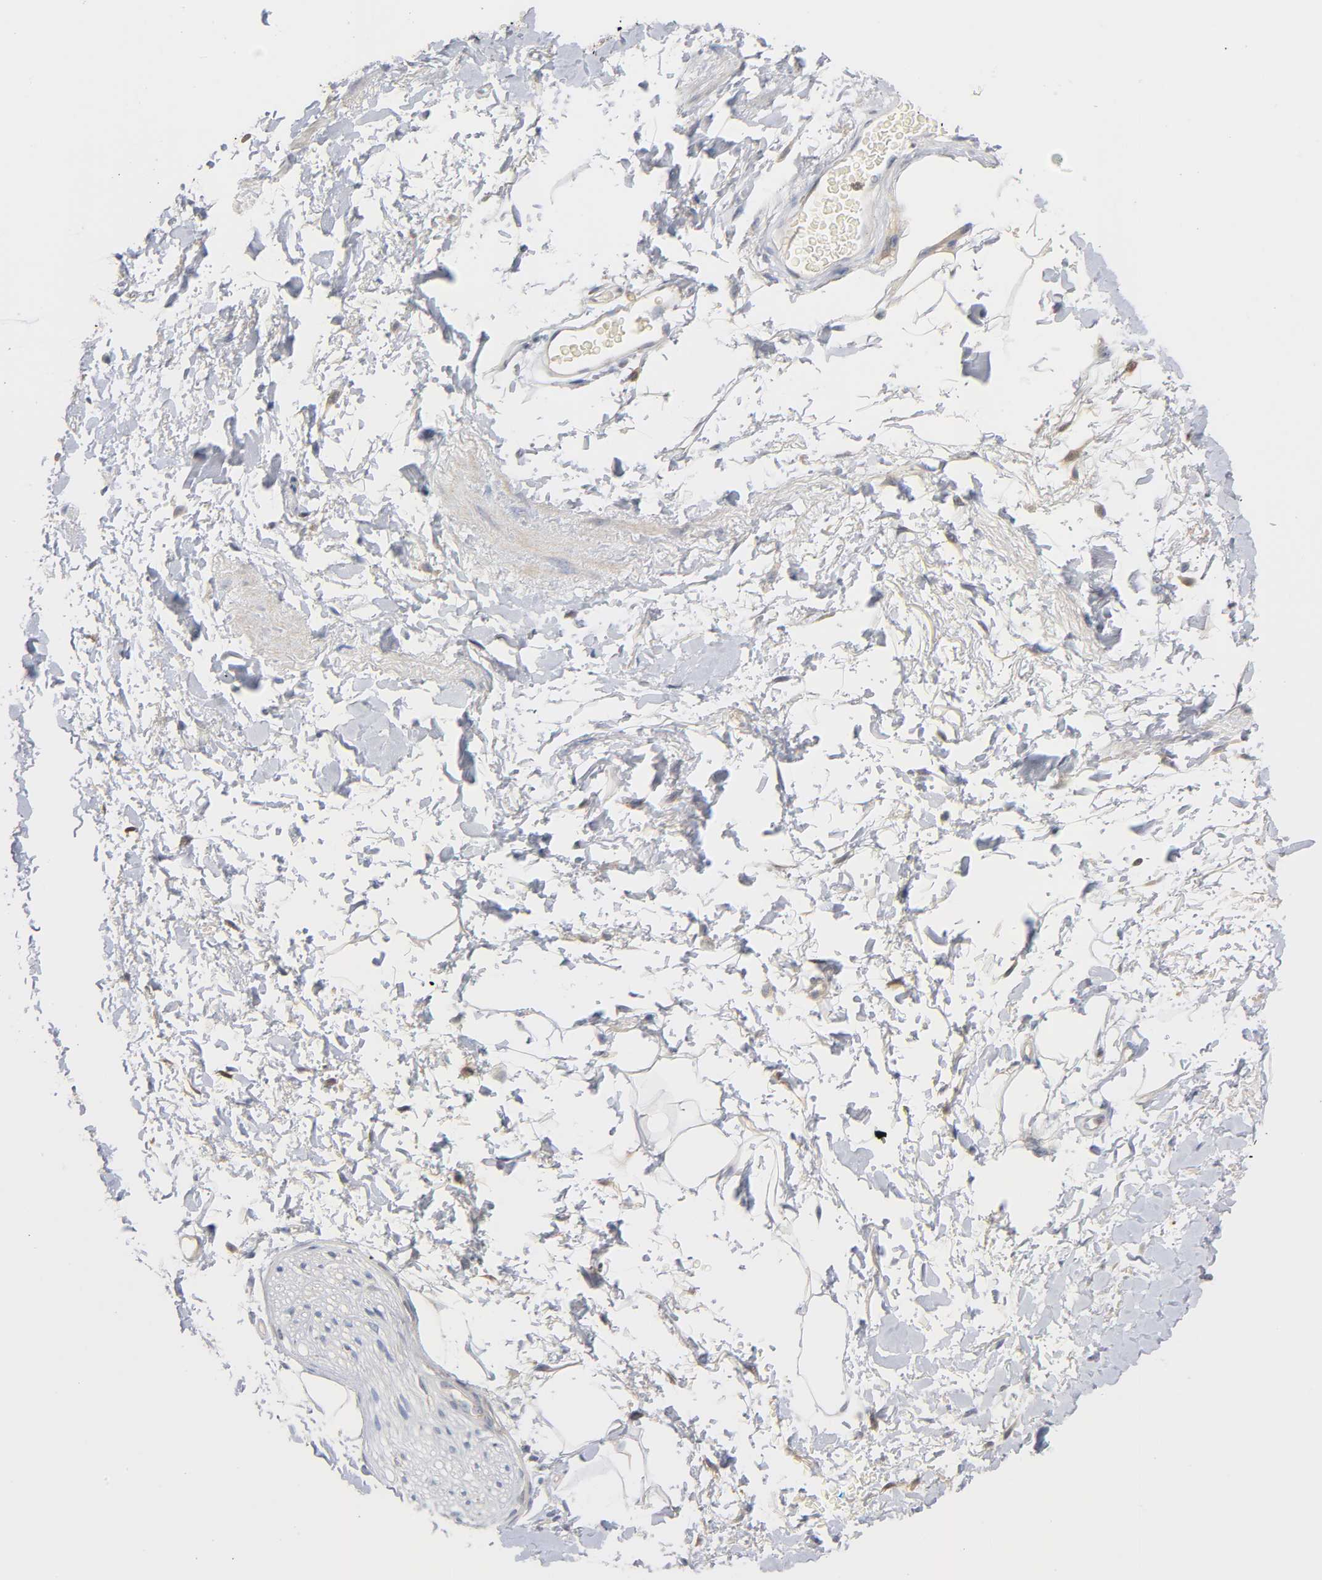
{"staining": {"intensity": "negative", "quantity": "none", "location": "none"}, "tissue": "adipose tissue", "cell_type": "Adipocytes", "image_type": "normal", "snomed": [{"axis": "morphology", "description": "Normal tissue, NOS"}, {"axis": "topography", "description": "Soft tissue"}, {"axis": "topography", "description": "Peripheral nerve tissue"}], "caption": "Immunohistochemistry image of benign human adipose tissue stained for a protein (brown), which displays no positivity in adipocytes.", "gene": "IL18", "patient": {"sex": "female", "age": 71}}